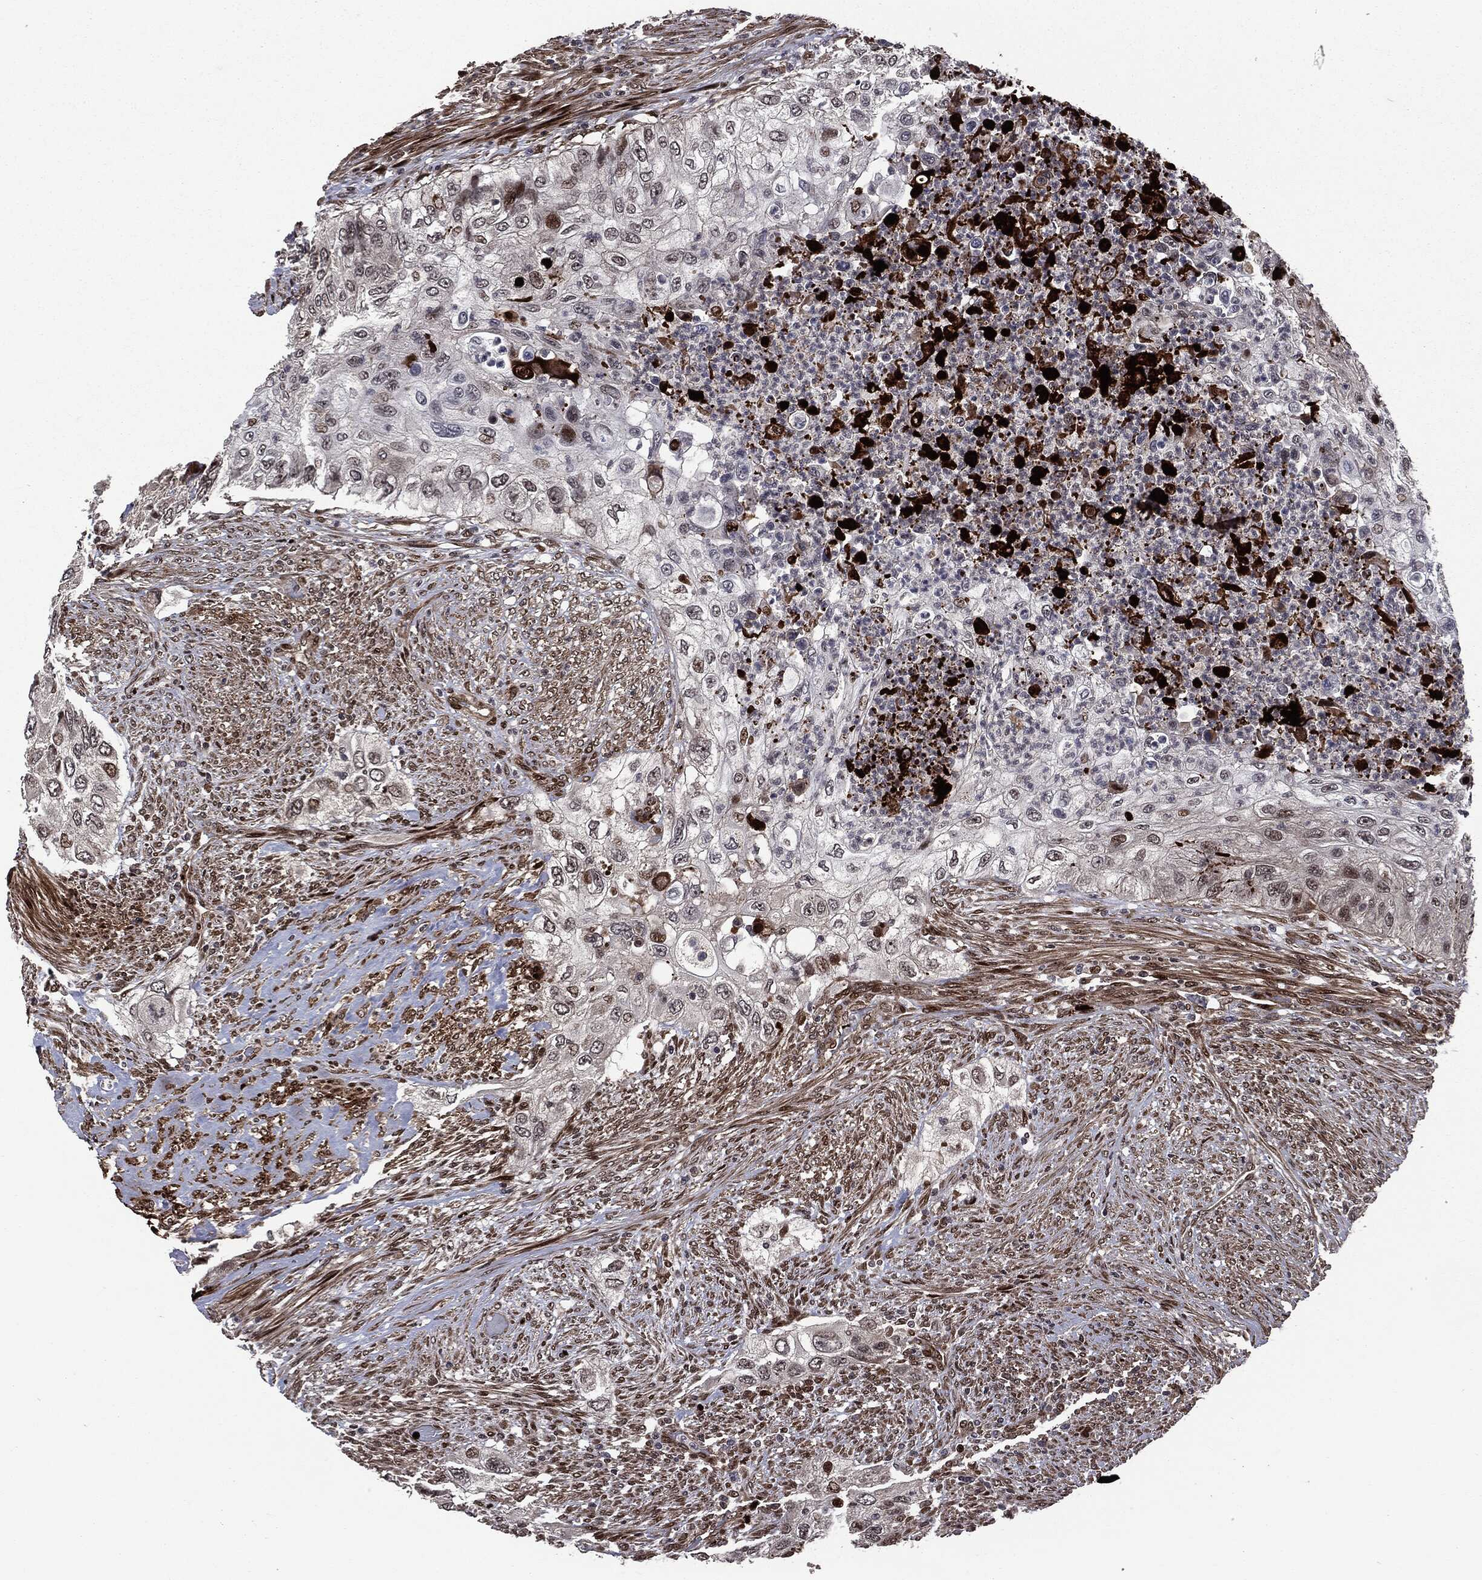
{"staining": {"intensity": "moderate", "quantity": "<25%", "location": "nuclear"}, "tissue": "urothelial cancer", "cell_type": "Tumor cells", "image_type": "cancer", "snomed": [{"axis": "morphology", "description": "Urothelial carcinoma, High grade"}, {"axis": "topography", "description": "Urinary bladder"}], "caption": "There is low levels of moderate nuclear staining in tumor cells of urothelial cancer, as demonstrated by immunohistochemical staining (brown color).", "gene": "SMAD4", "patient": {"sex": "female", "age": 60}}